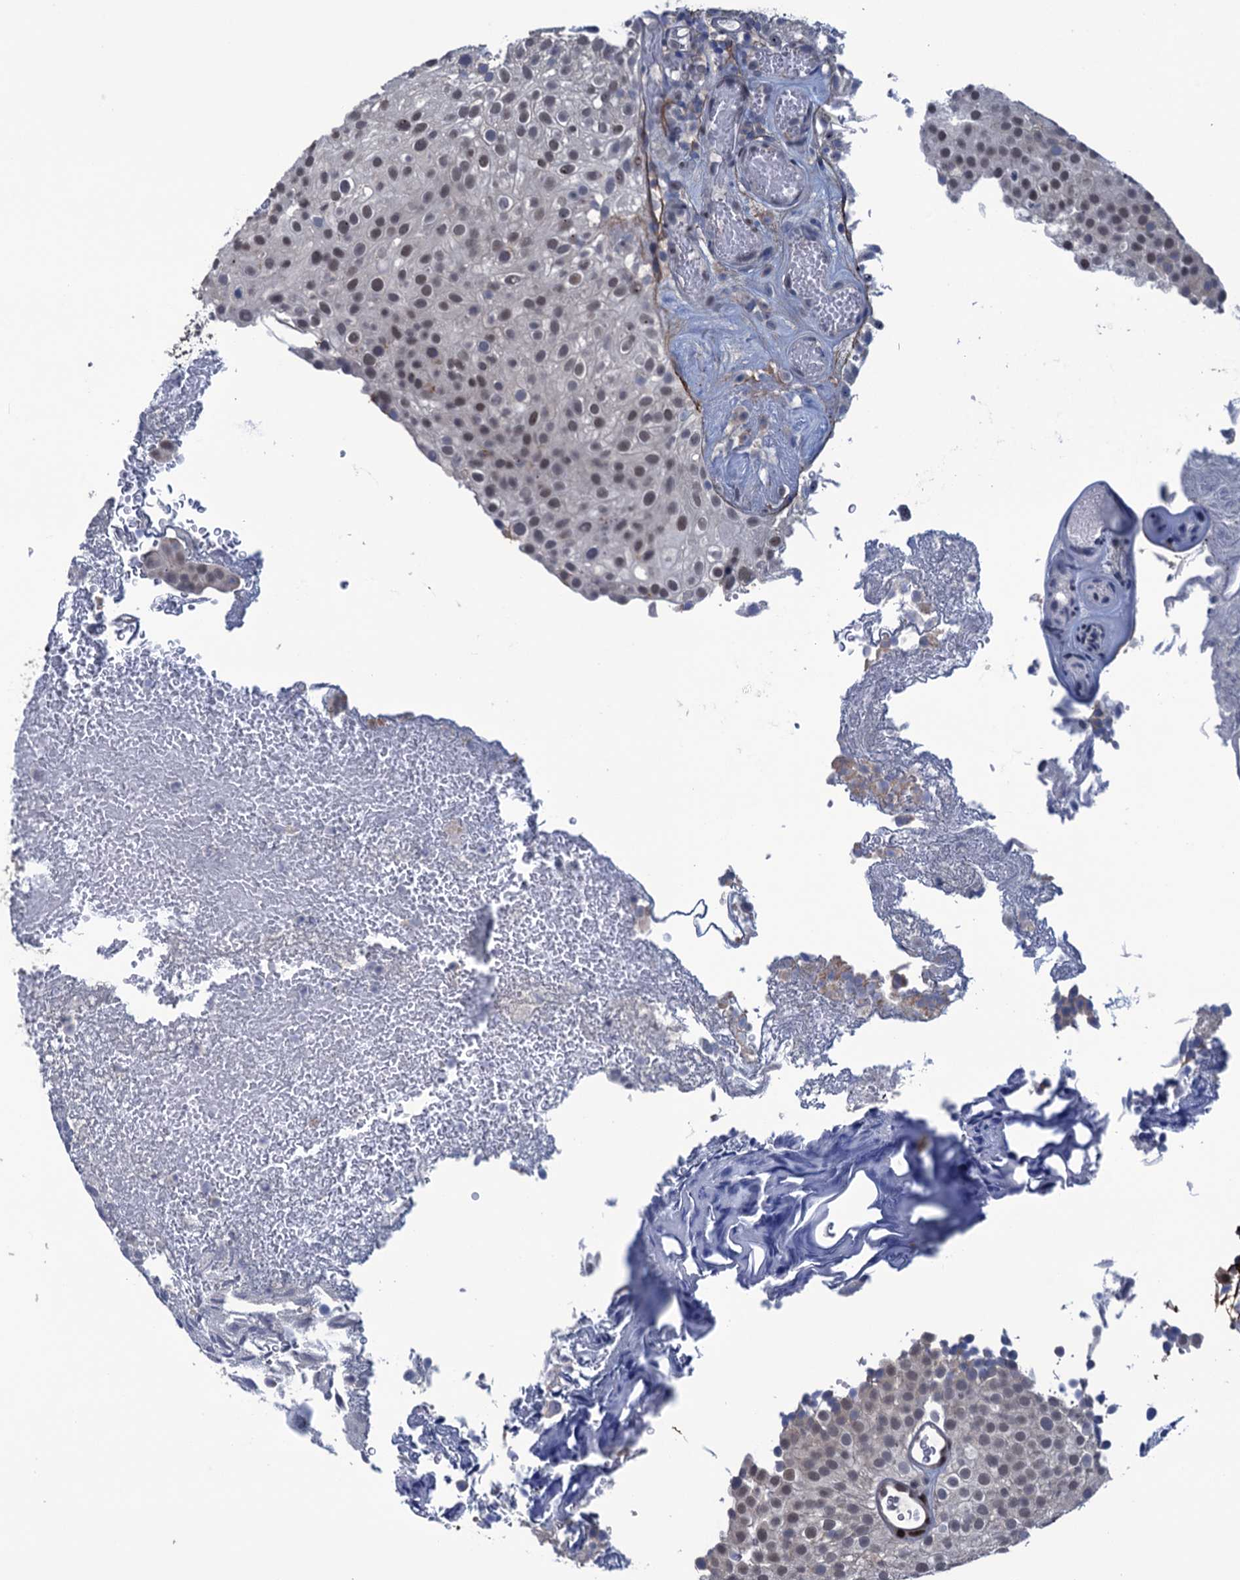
{"staining": {"intensity": "moderate", "quantity": ">75%", "location": "nuclear"}, "tissue": "urothelial cancer", "cell_type": "Tumor cells", "image_type": "cancer", "snomed": [{"axis": "morphology", "description": "Urothelial carcinoma, Low grade"}, {"axis": "topography", "description": "Urinary bladder"}], "caption": "DAB (3,3'-diaminobenzidine) immunohistochemical staining of urothelial carcinoma (low-grade) reveals moderate nuclear protein expression in approximately >75% of tumor cells. (DAB (3,3'-diaminobenzidine) IHC with brightfield microscopy, high magnification).", "gene": "SAE1", "patient": {"sex": "male", "age": 78}}